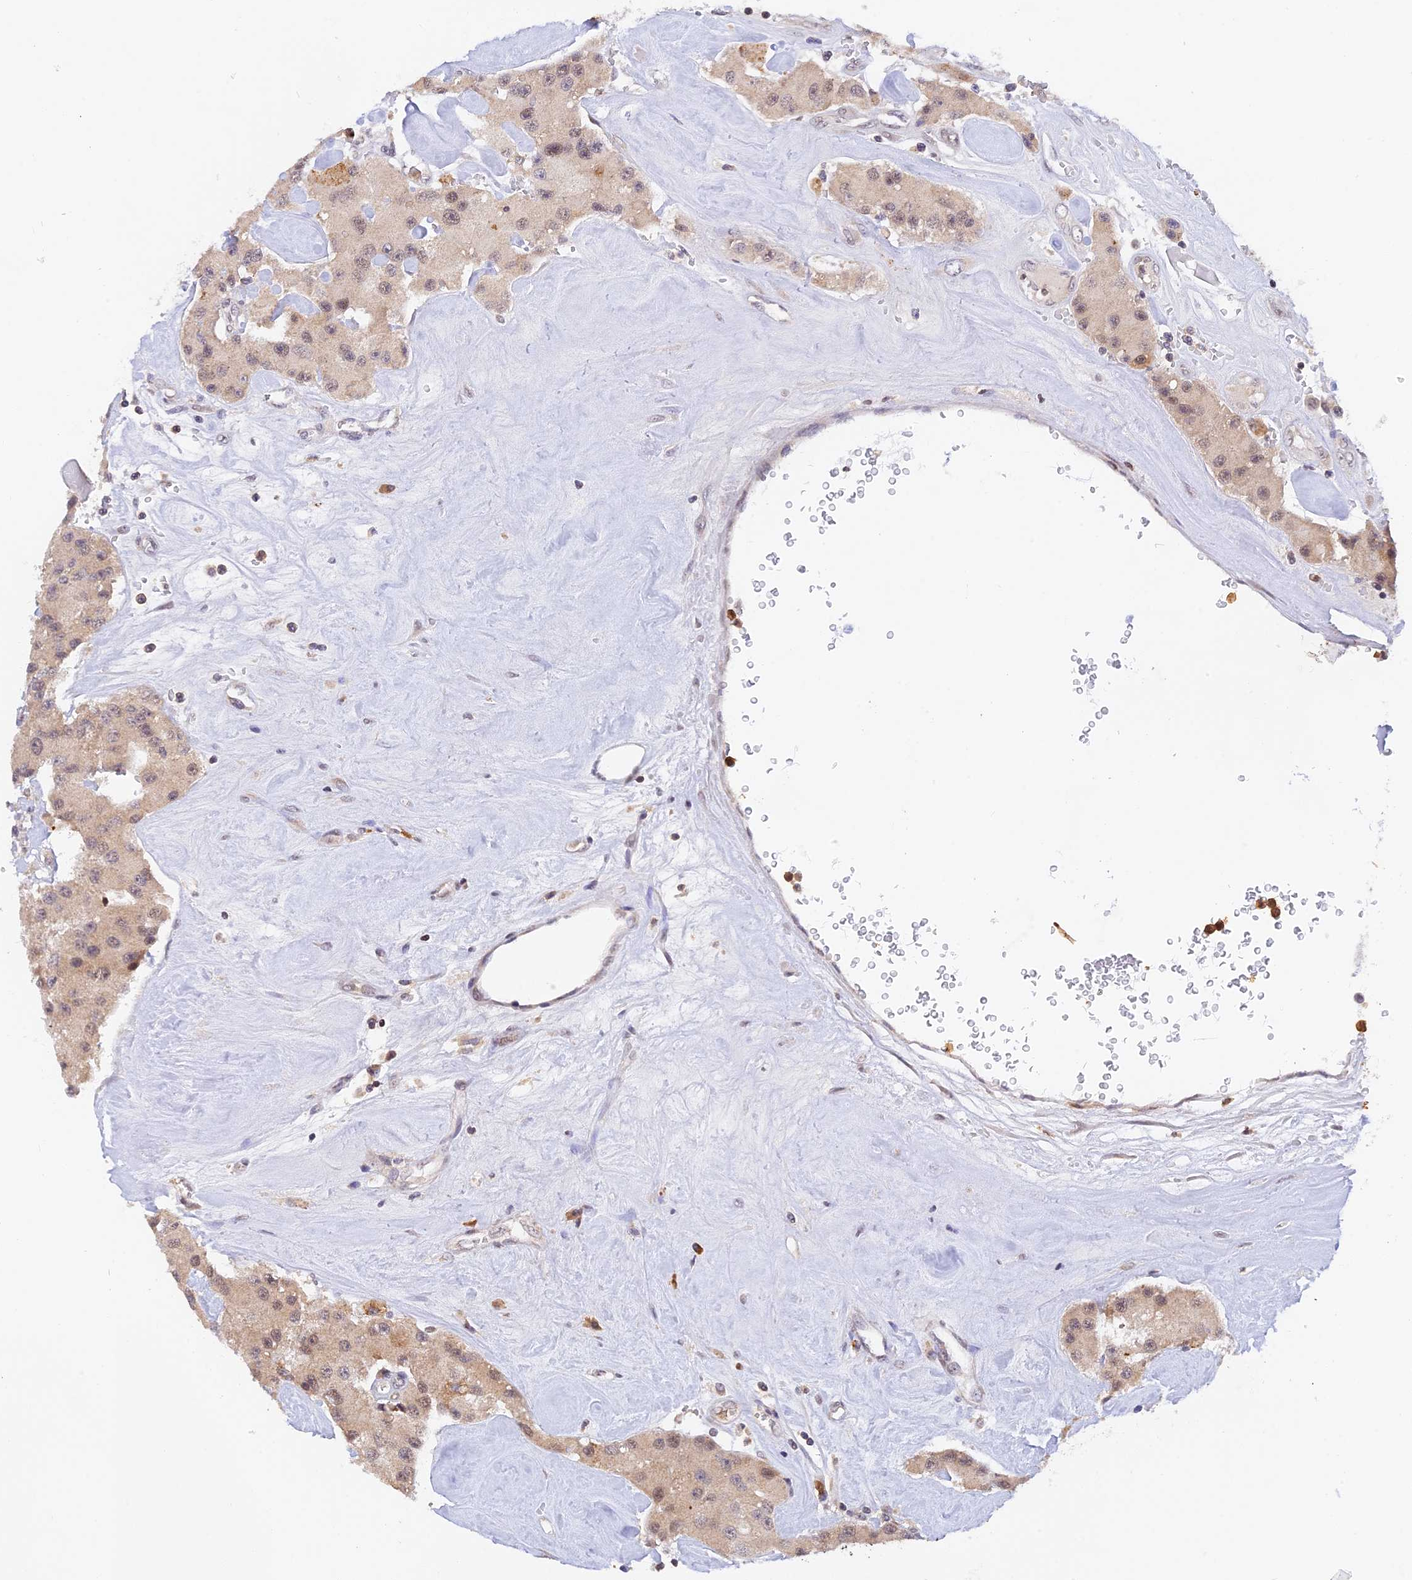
{"staining": {"intensity": "weak", "quantity": "<25%", "location": "nuclear"}, "tissue": "carcinoid", "cell_type": "Tumor cells", "image_type": "cancer", "snomed": [{"axis": "morphology", "description": "Carcinoid, malignant, NOS"}, {"axis": "topography", "description": "Pancreas"}], "caption": "The IHC image has no significant expression in tumor cells of carcinoid (malignant) tissue.", "gene": "PEX16", "patient": {"sex": "male", "age": 41}}